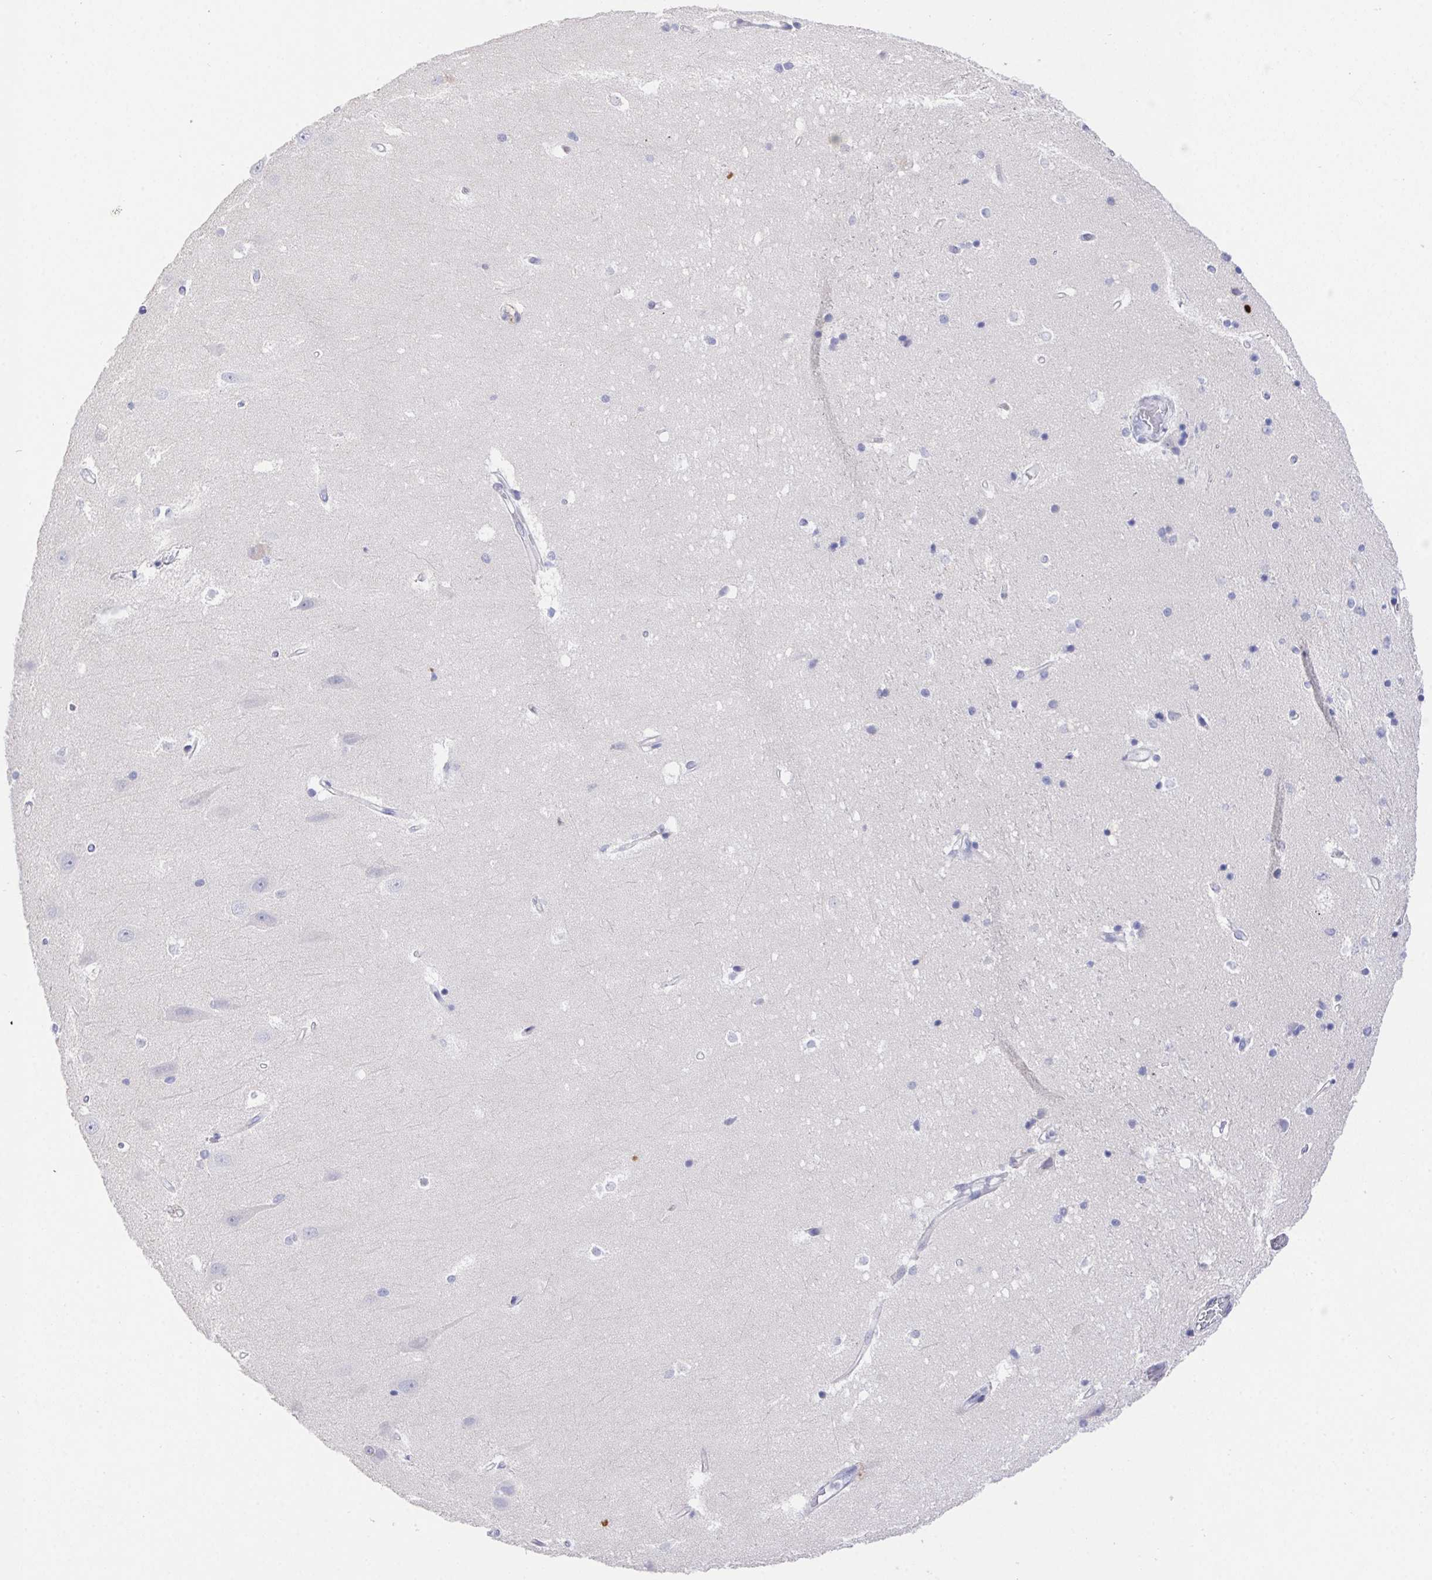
{"staining": {"intensity": "negative", "quantity": "none", "location": "none"}, "tissue": "hippocampus", "cell_type": "Glial cells", "image_type": "normal", "snomed": [{"axis": "morphology", "description": "Normal tissue, NOS"}, {"axis": "topography", "description": "Hippocampus"}], "caption": "An immunohistochemistry photomicrograph of unremarkable hippocampus is shown. There is no staining in glial cells of hippocampus.", "gene": "PRG3", "patient": {"sex": "male", "age": 63}}